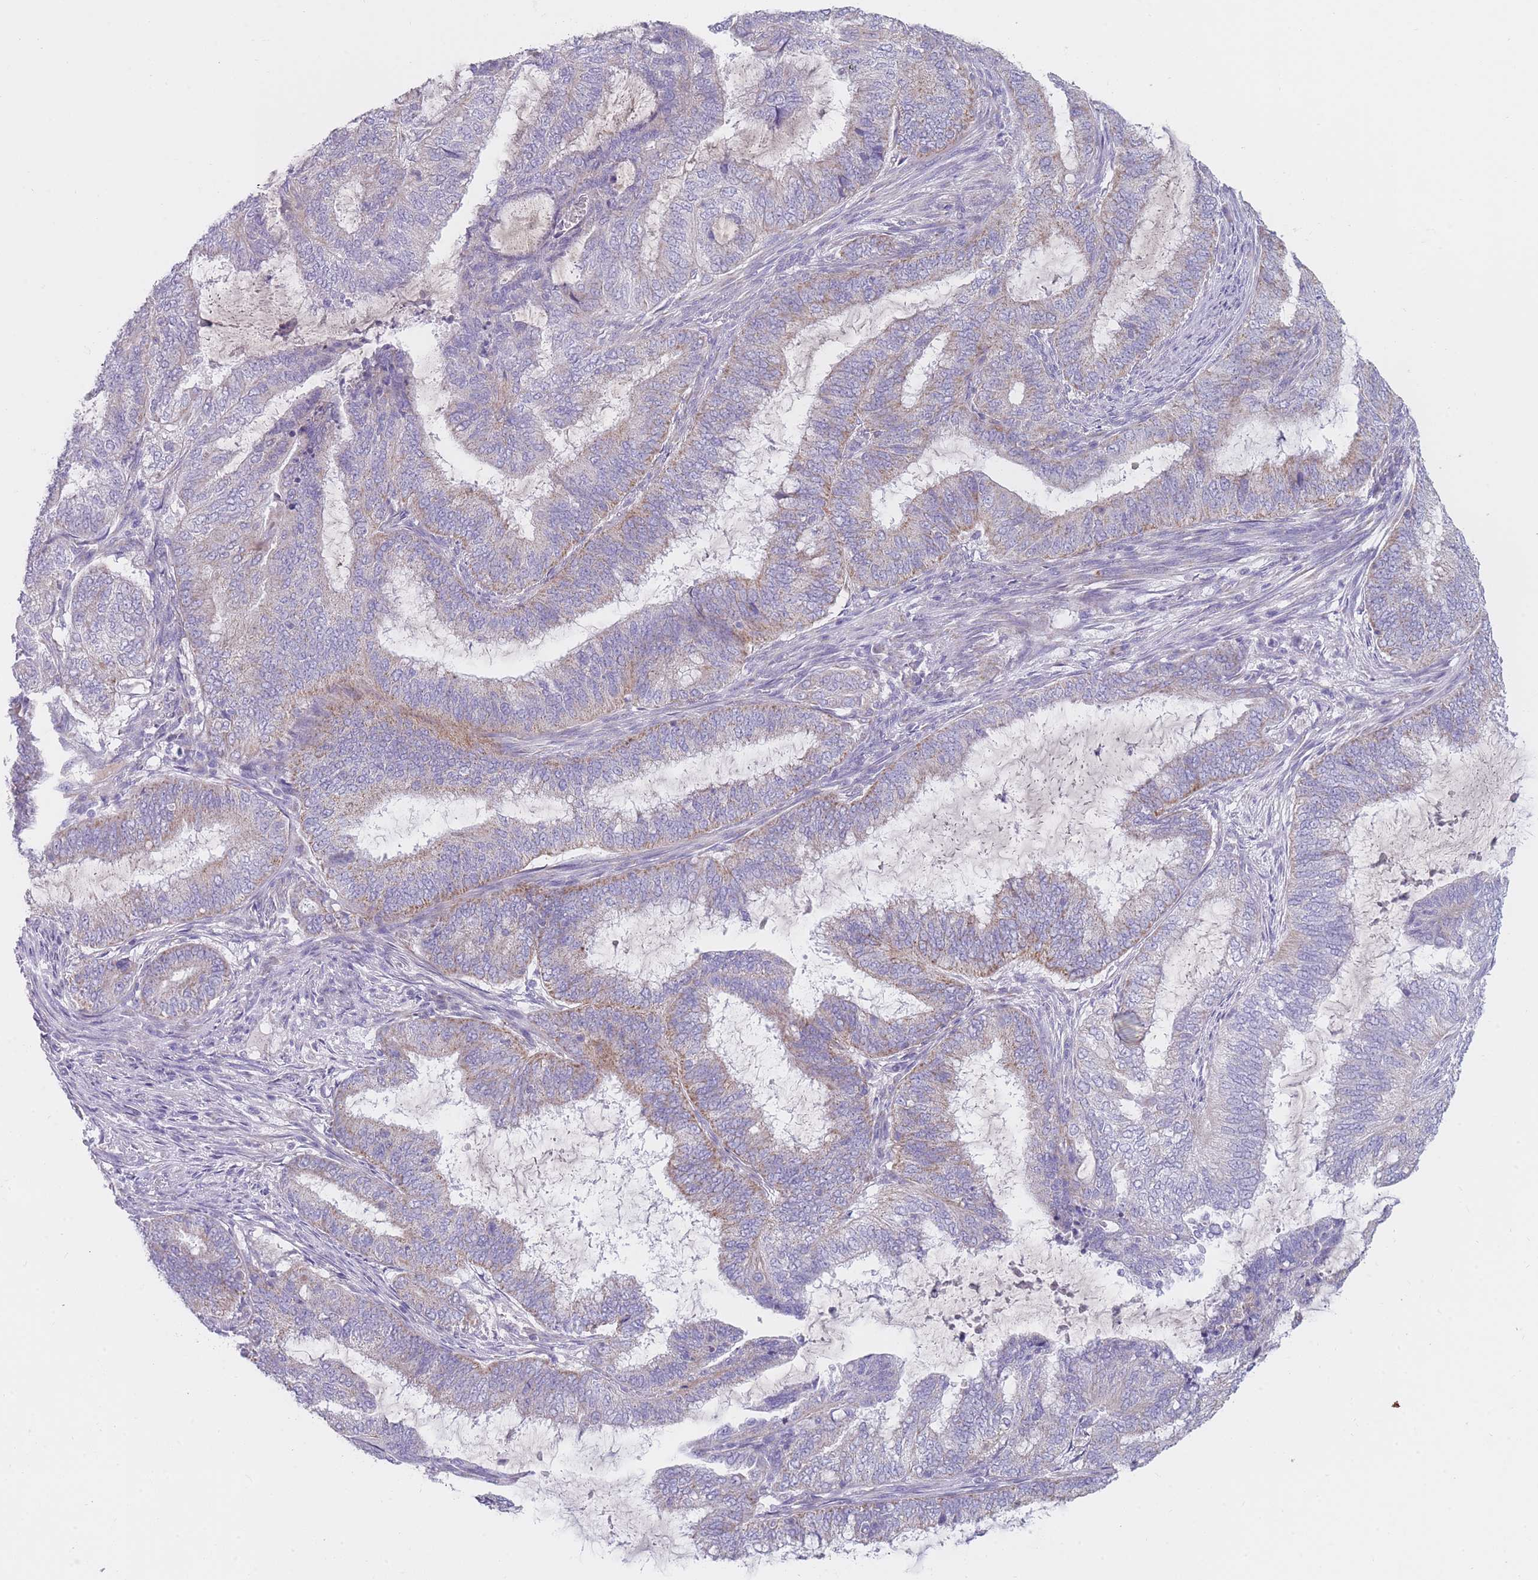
{"staining": {"intensity": "moderate", "quantity": "25%-75%", "location": "cytoplasmic/membranous"}, "tissue": "endometrial cancer", "cell_type": "Tumor cells", "image_type": "cancer", "snomed": [{"axis": "morphology", "description": "Adenocarcinoma, NOS"}, {"axis": "topography", "description": "Endometrium"}], "caption": "Immunohistochemical staining of endometrial cancer demonstrates medium levels of moderate cytoplasmic/membranous positivity in about 25%-75% of tumor cells.", "gene": "MRPS14", "patient": {"sex": "female", "age": 51}}